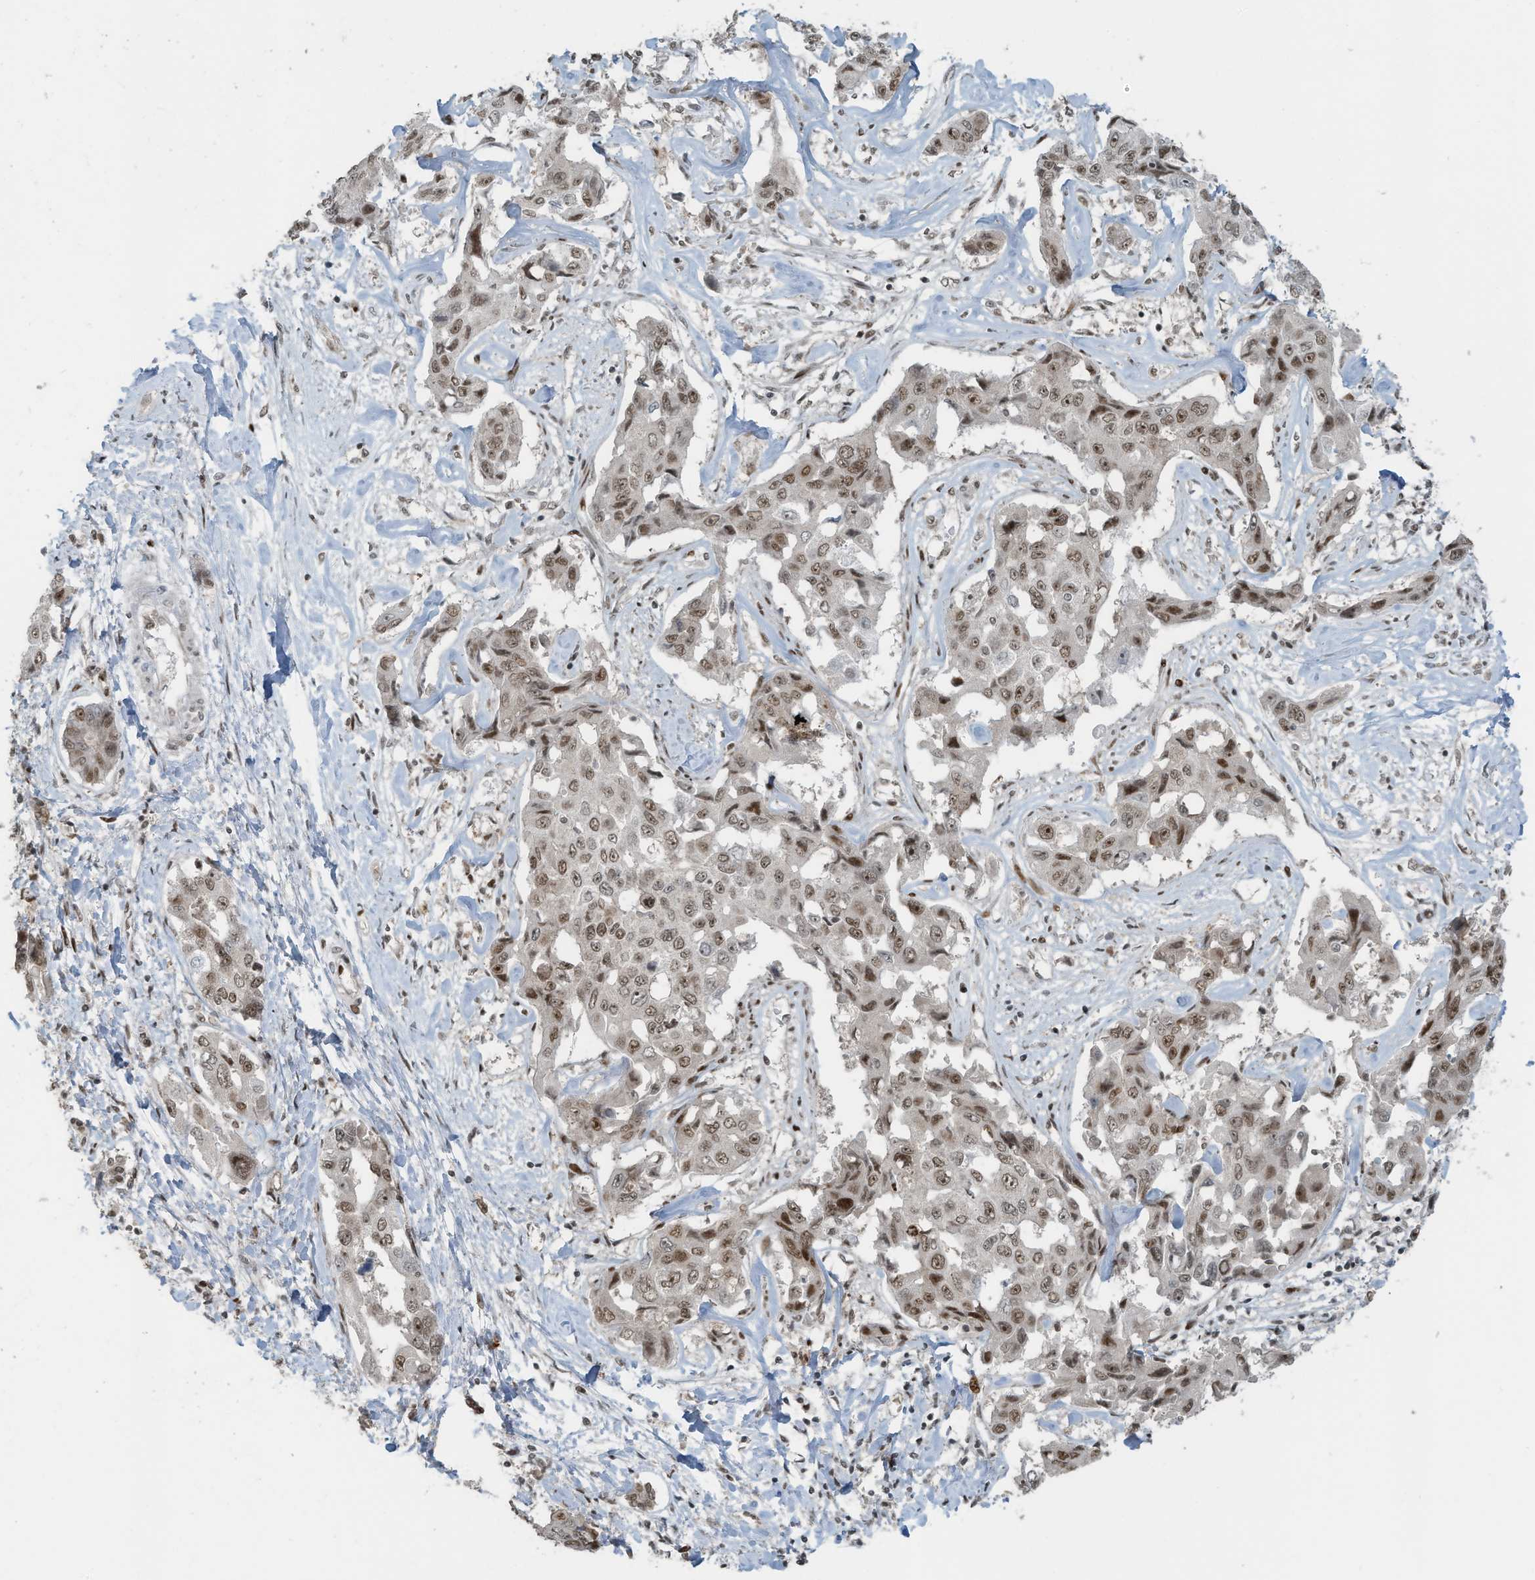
{"staining": {"intensity": "moderate", "quantity": ">75%", "location": "nuclear"}, "tissue": "liver cancer", "cell_type": "Tumor cells", "image_type": "cancer", "snomed": [{"axis": "morphology", "description": "Cholangiocarcinoma"}, {"axis": "topography", "description": "Liver"}], "caption": "About >75% of tumor cells in liver cholangiocarcinoma demonstrate moderate nuclear protein positivity as visualized by brown immunohistochemical staining.", "gene": "PCNP", "patient": {"sex": "male", "age": 59}}